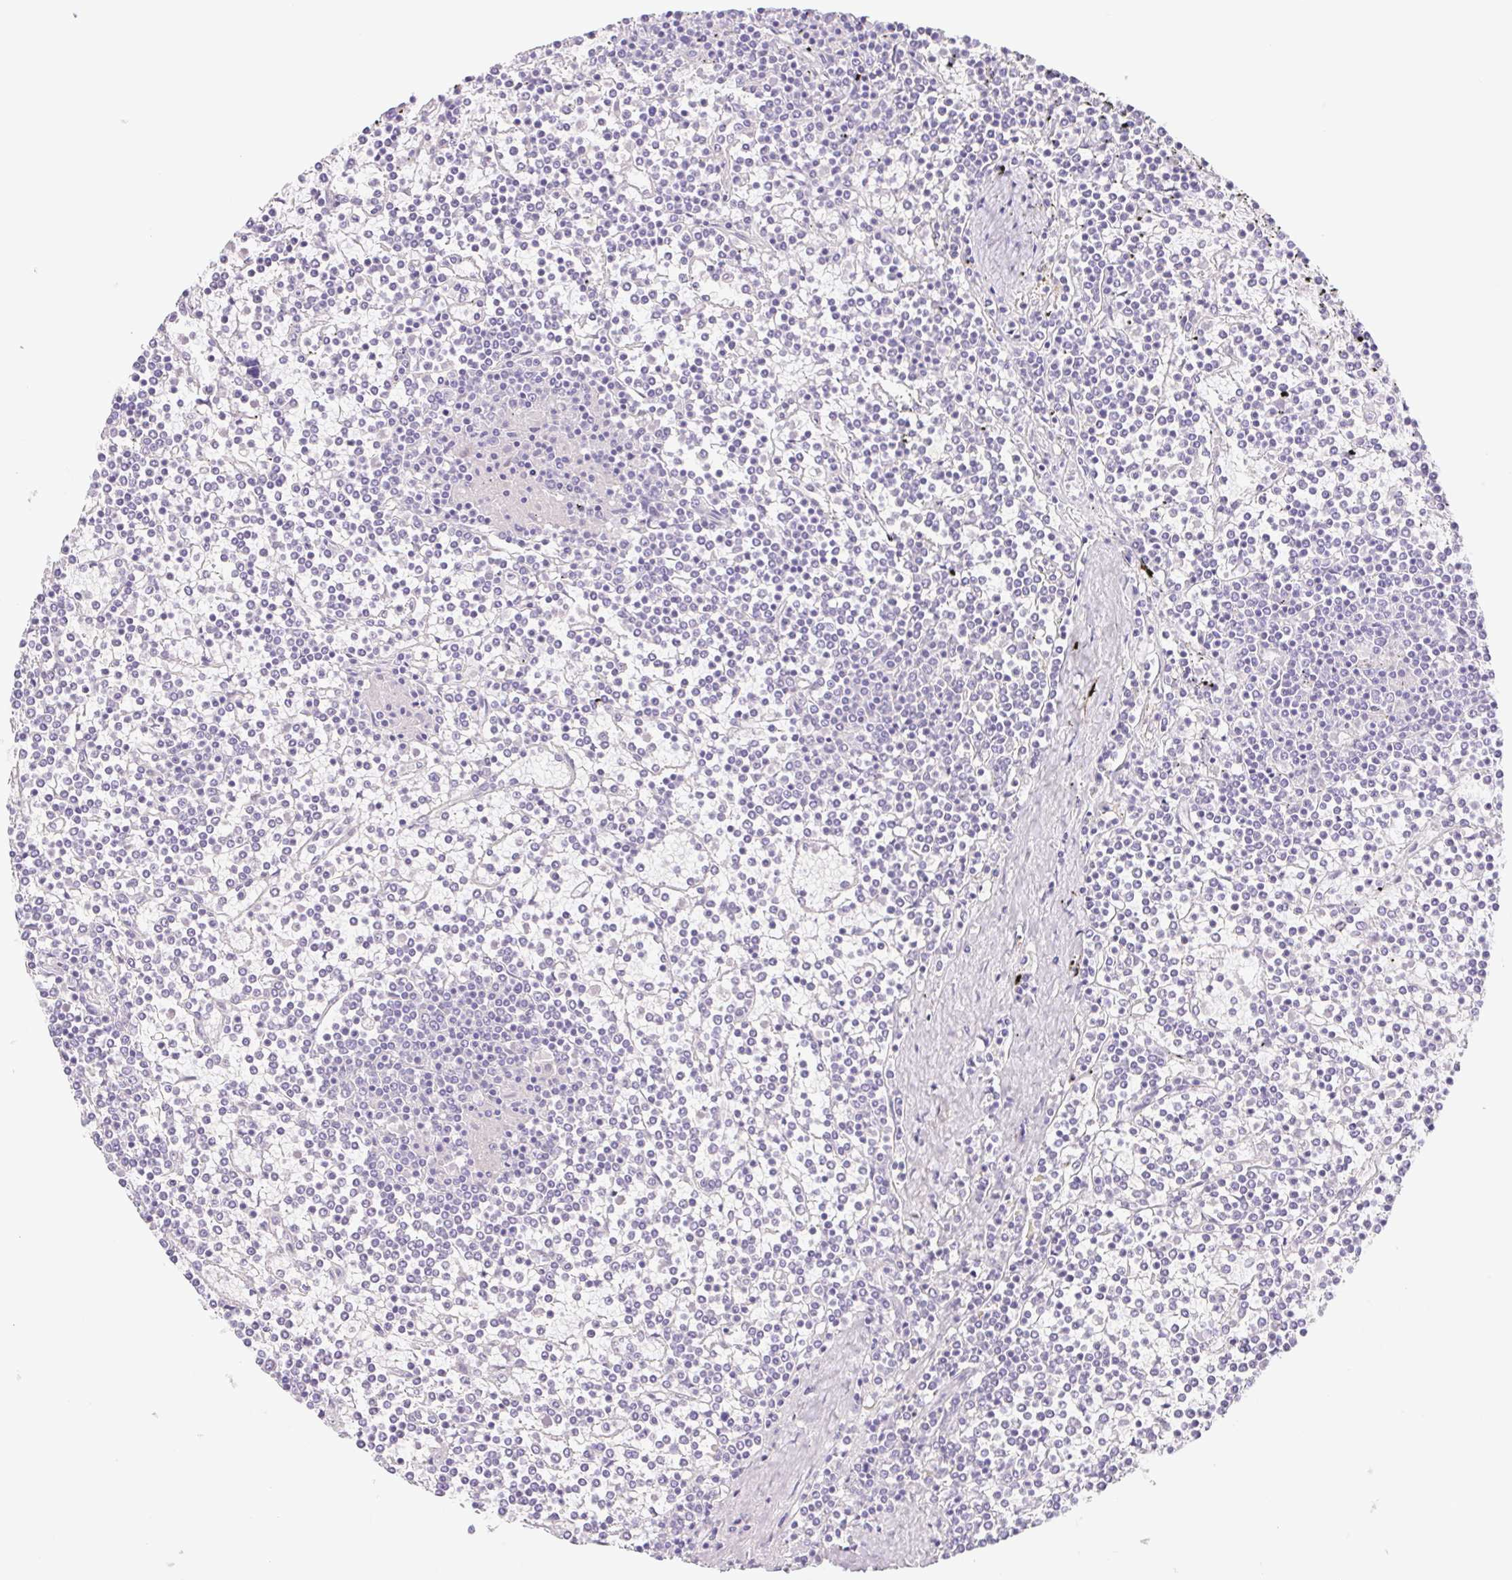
{"staining": {"intensity": "negative", "quantity": "none", "location": "none"}, "tissue": "lymphoma", "cell_type": "Tumor cells", "image_type": "cancer", "snomed": [{"axis": "morphology", "description": "Malignant lymphoma, non-Hodgkin's type, Low grade"}, {"axis": "topography", "description": "Spleen"}], "caption": "DAB immunohistochemical staining of human lymphoma reveals no significant positivity in tumor cells.", "gene": "CYP21A2", "patient": {"sex": "female", "age": 19}}